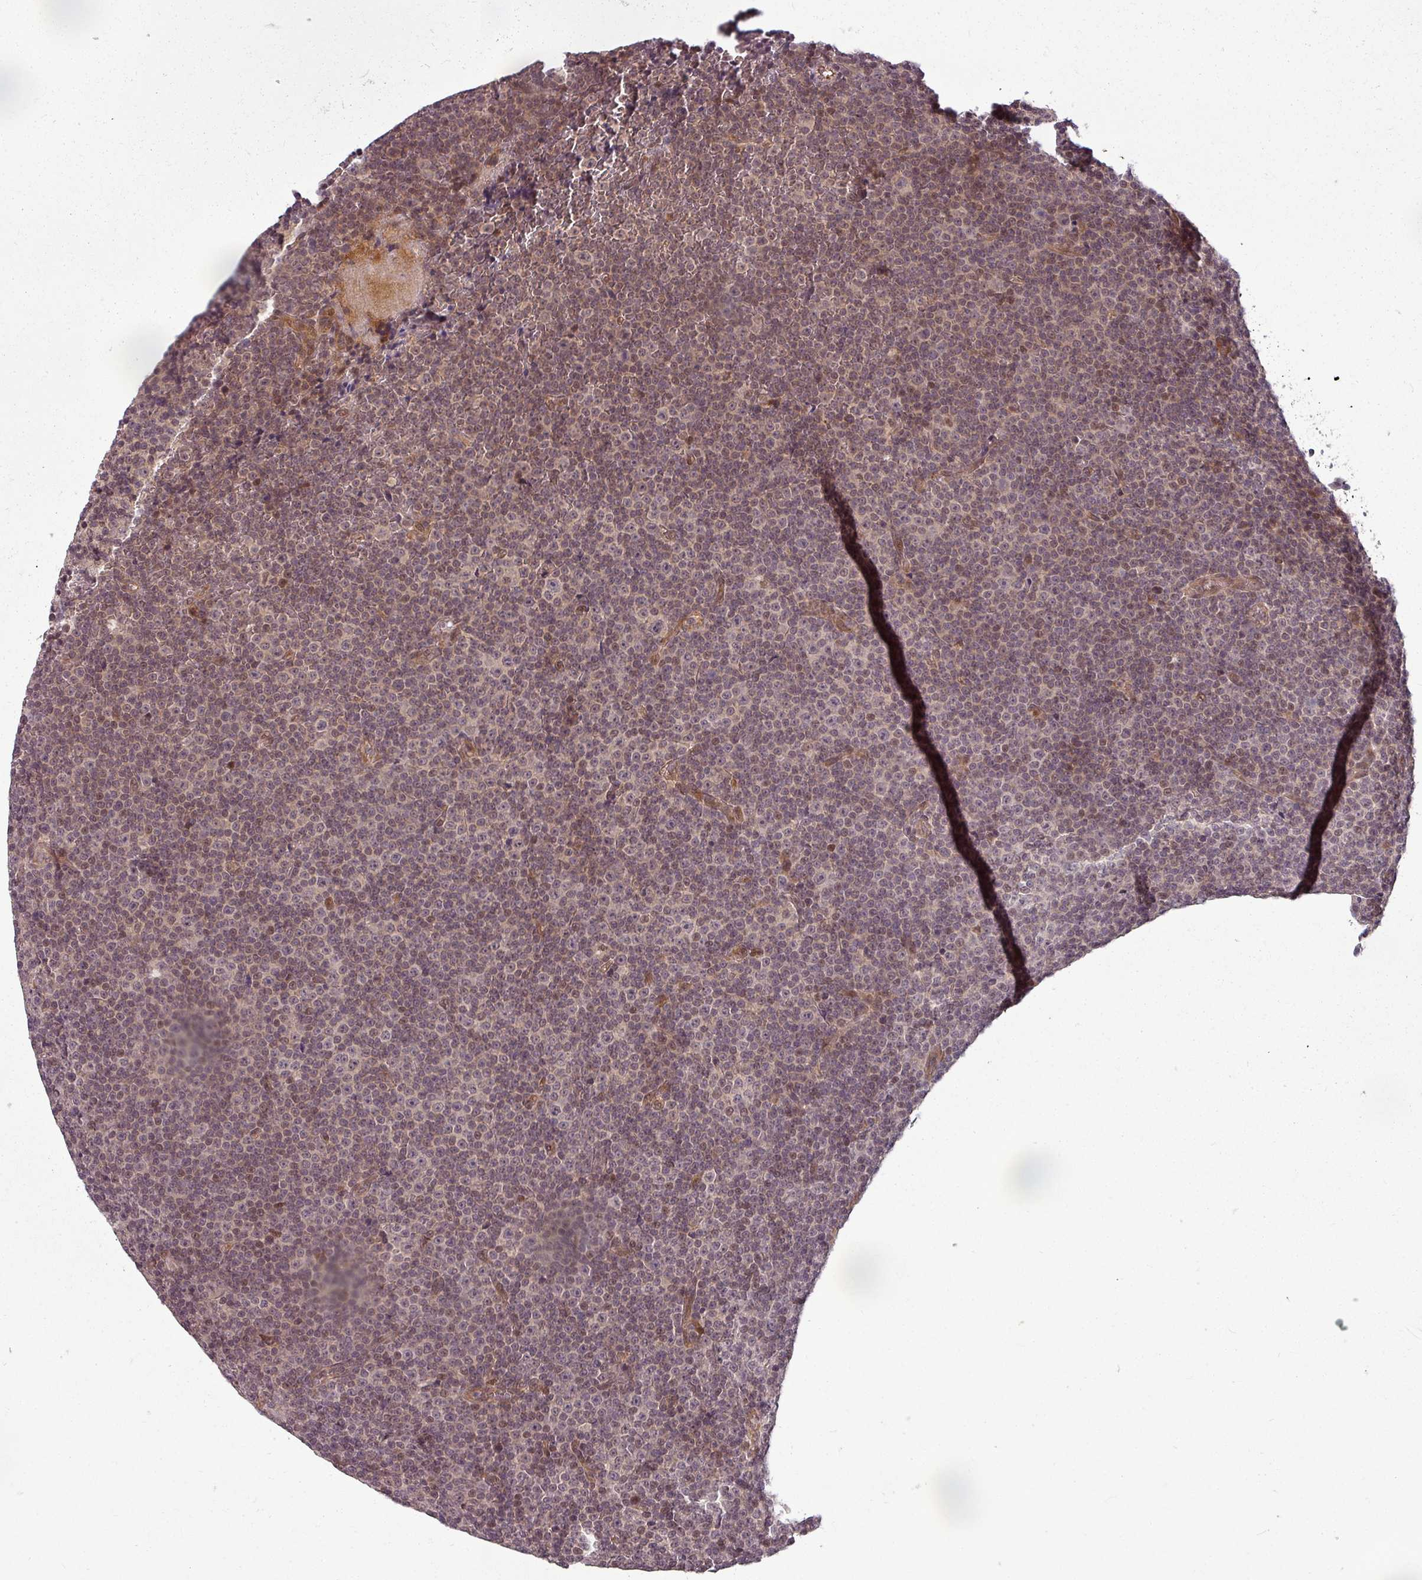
{"staining": {"intensity": "weak", "quantity": "25%-75%", "location": "cytoplasmic/membranous"}, "tissue": "lymphoma", "cell_type": "Tumor cells", "image_type": "cancer", "snomed": [{"axis": "morphology", "description": "Malignant lymphoma, non-Hodgkin's type, Low grade"}, {"axis": "topography", "description": "Lymph node"}], "caption": "About 25%-75% of tumor cells in human lymphoma demonstrate weak cytoplasmic/membranous protein staining as visualized by brown immunohistochemical staining.", "gene": "CLIC1", "patient": {"sex": "female", "age": 67}}